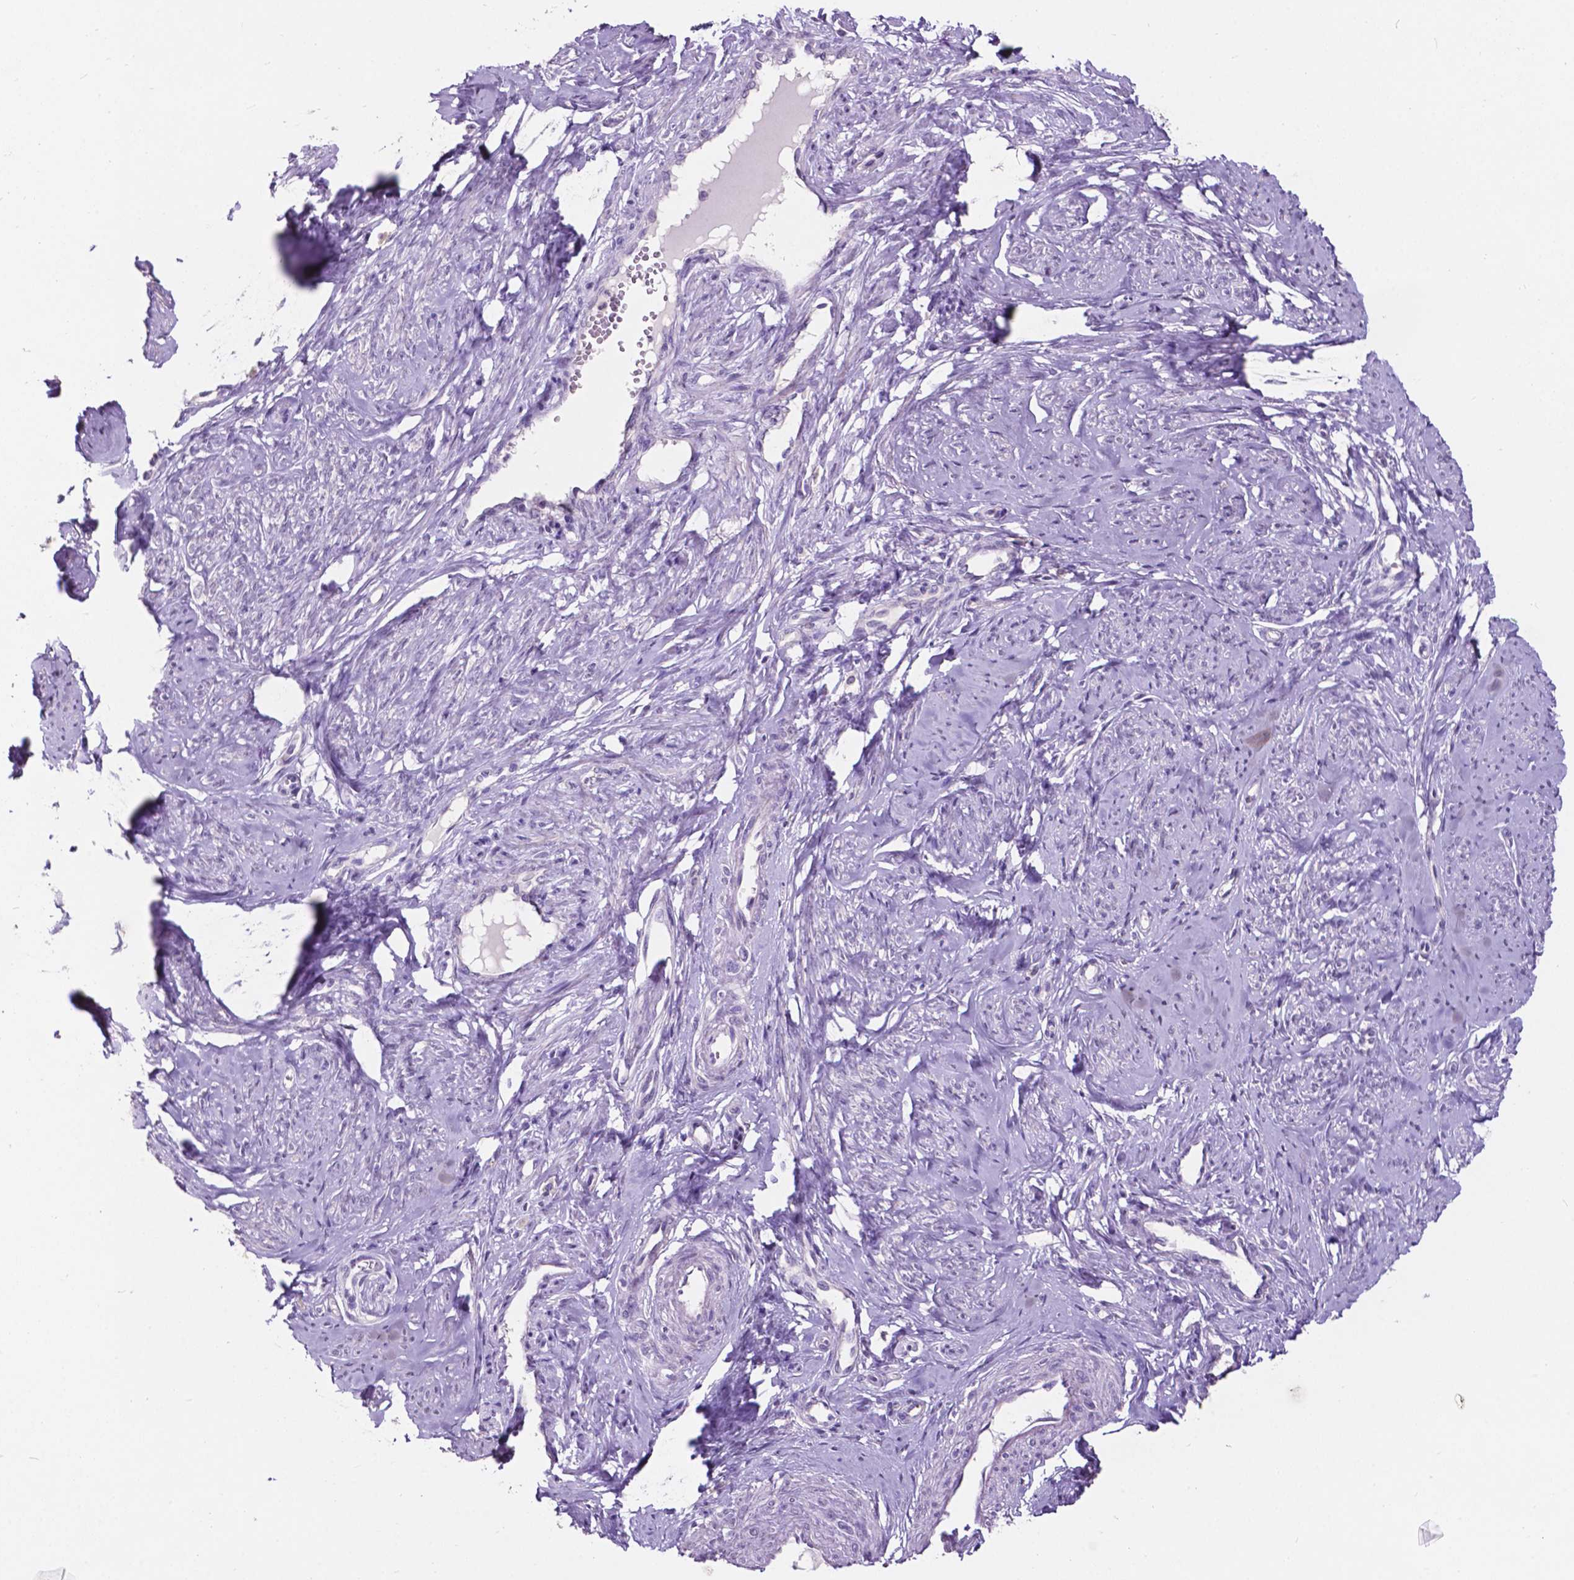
{"staining": {"intensity": "negative", "quantity": "none", "location": "none"}, "tissue": "smooth muscle", "cell_type": "Smooth muscle cells", "image_type": "normal", "snomed": [{"axis": "morphology", "description": "Normal tissue, NOS"}, {"axis": "topography", "description": "Smooth muscle"}], "caption": "Immunohistochemistry (IHC) image of benign smooth muscle stained for a protein (brown), which demonstrates no positivity in smooth muscle cells.", "gene": "PLSCR1", "patient": {"sex": "female", "age": 48}}